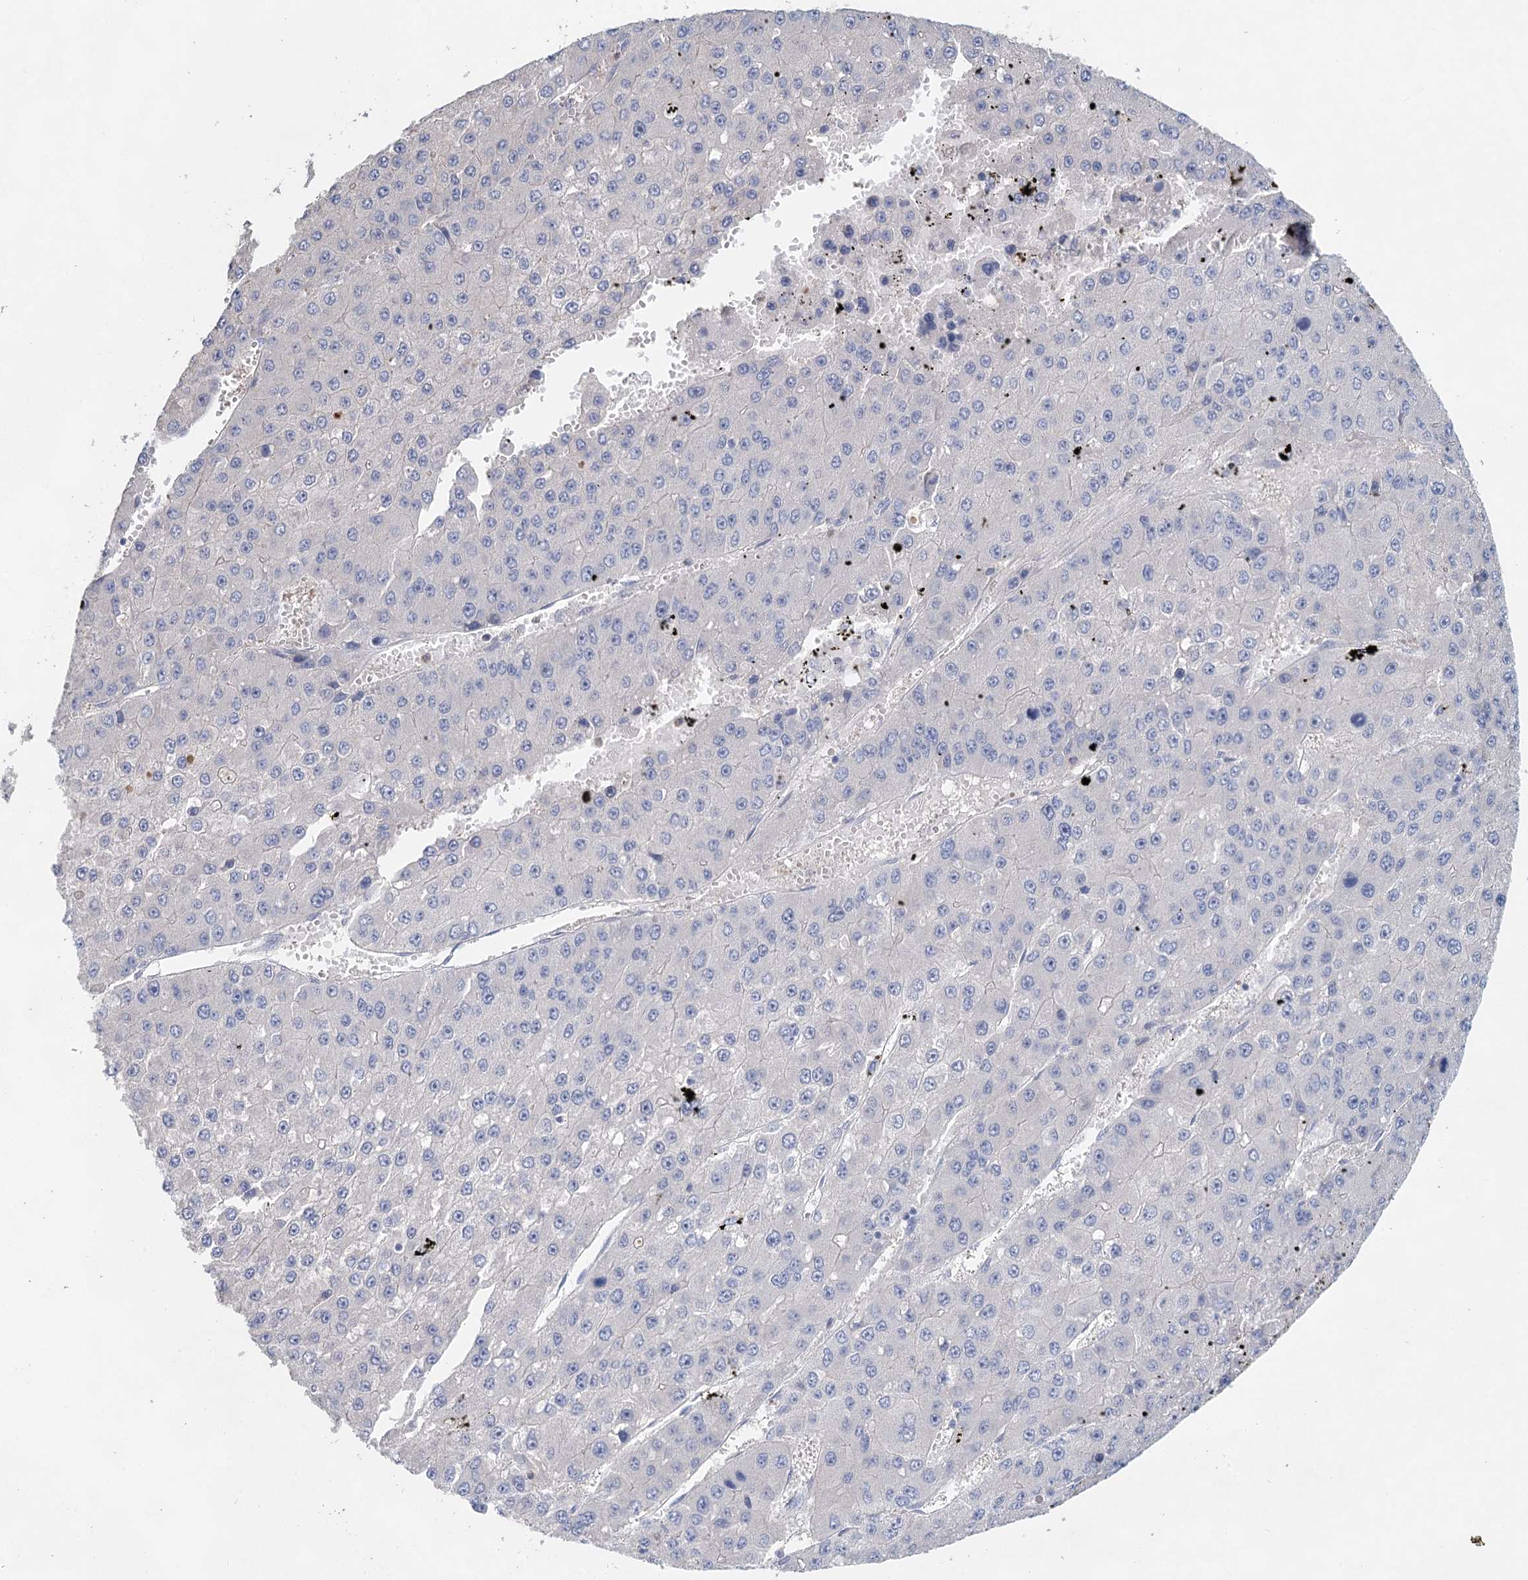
{"staining": {"intensity": "negative", "quantity": "none", "location": "none"}, "tissue": "liver cancer", "cell_type": "Tumor cells", "image_type": "cancer", "snomed": [{"axis": "morphology", "description": "Carcinoma, Hepatocellular, NOS"}, {"axis": "topography", "description": "Liver"}], "caption": "High magnification brightfield microscopy of liver hepatocellular carcinoma stained with DAB (3,3'-diaminobenzidine) (brown) and counterstained with hematoxylin (blue): tumor cells show no significant positivity. The staining was performed using DAB to visualize the protein expression in brown, while the nuclei were stained in blue with hematoxylin (Magnification: 20x).", "gene": "MYL6B", "patient": {"sex": "female", "age": 73}}